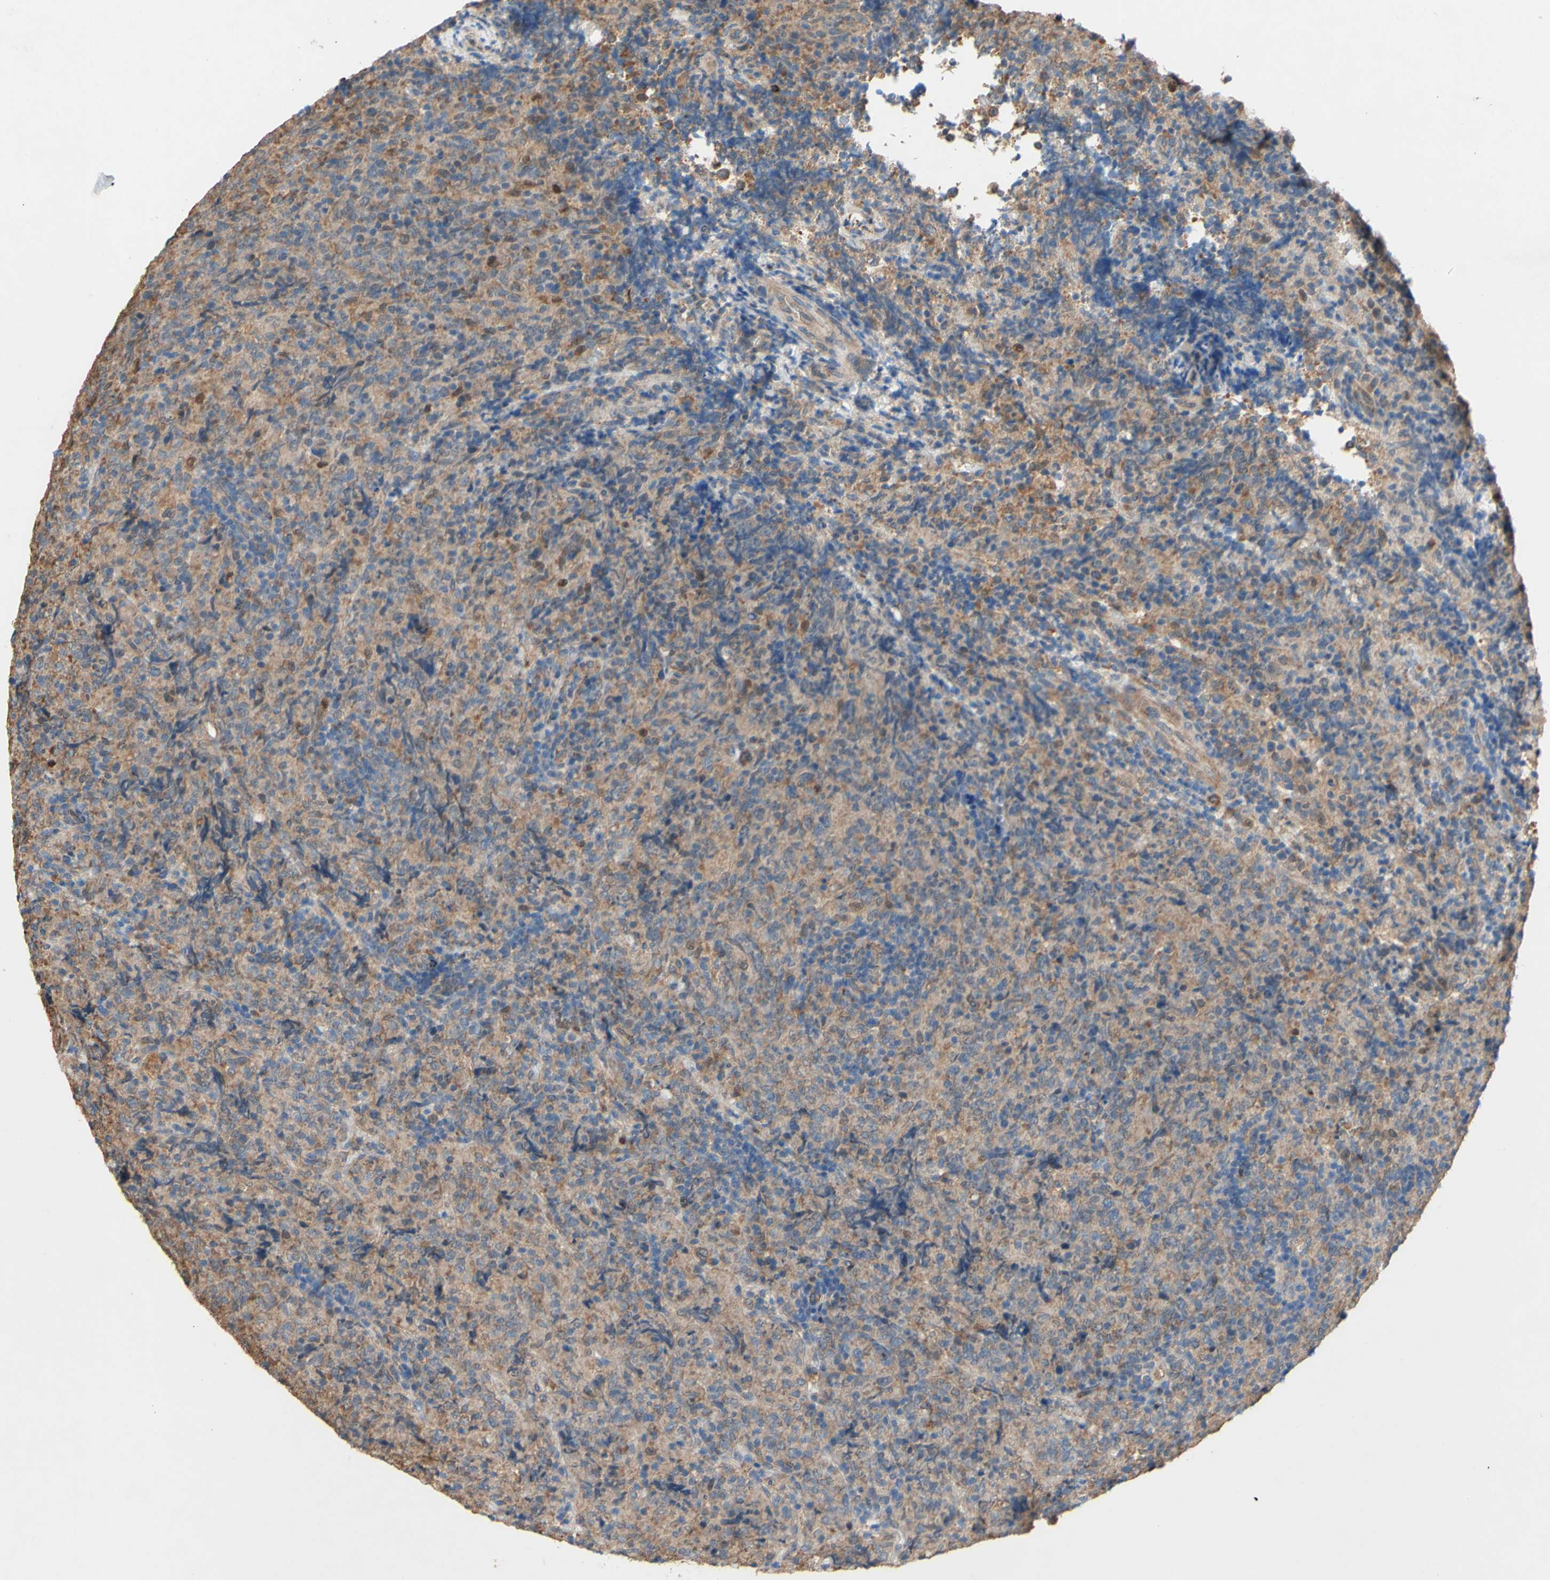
{"staining": {"intensity": "weak", "quantity": "25%-75%", "location": "cytoplasmic/membranous,nuclear"}, "tissue": "lymphoma", "cell_type": "Tumor cells", "image_type": "cancer", "snomed": [{"axis": "morphology", "description": "Malignant lymphoma, non-Hodgkin's type, High grade"}, {"axis": "topography", "description": "Tonsil"}], "caption": "Brown immunohistochemical staining in human malignant lymphoma, non-Hodgkin's type (high-grade) shows weak cytoplasmic/membranous and nuclear expression in about 25%-75% of tumor cells.", "gene": "PDGFB", "patient": {"sex": "female", "age": 36}}